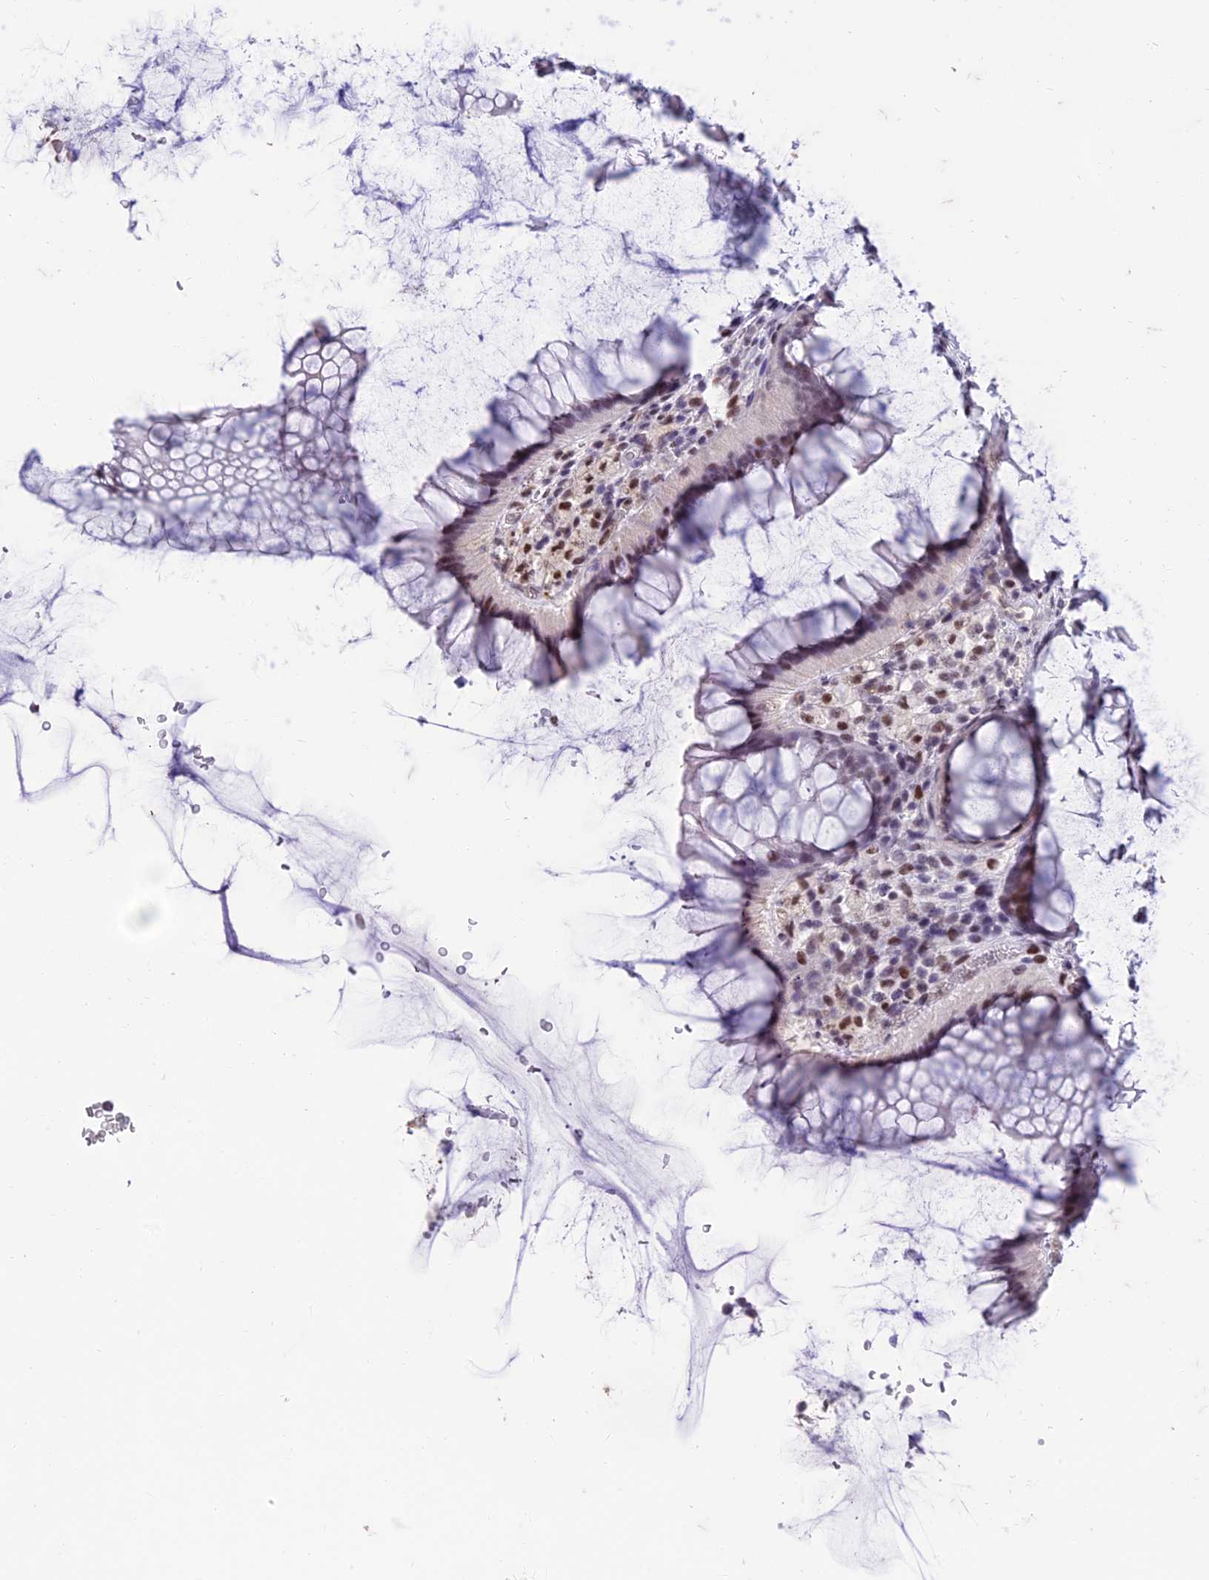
{"staining": {"intensity": "moderate", "quantity": "<25%", "location": "nuclear"}, "tissue": "colon", "cell_type": "Endothelial cells", "image_type": "normal", "snomed": [{"axis": "morphology", "description": "Normal tissue, NOS"}, {"axis": "topography", "description": "Colon"}], "caption": "Immunohistochemistry (IHC) of normal human colon reveals low levels of moderate nuclear expression in approximately <25% of endothelial cells.", "gene": "RANBP3", "patient": {"sex": "female", "age": 82}}